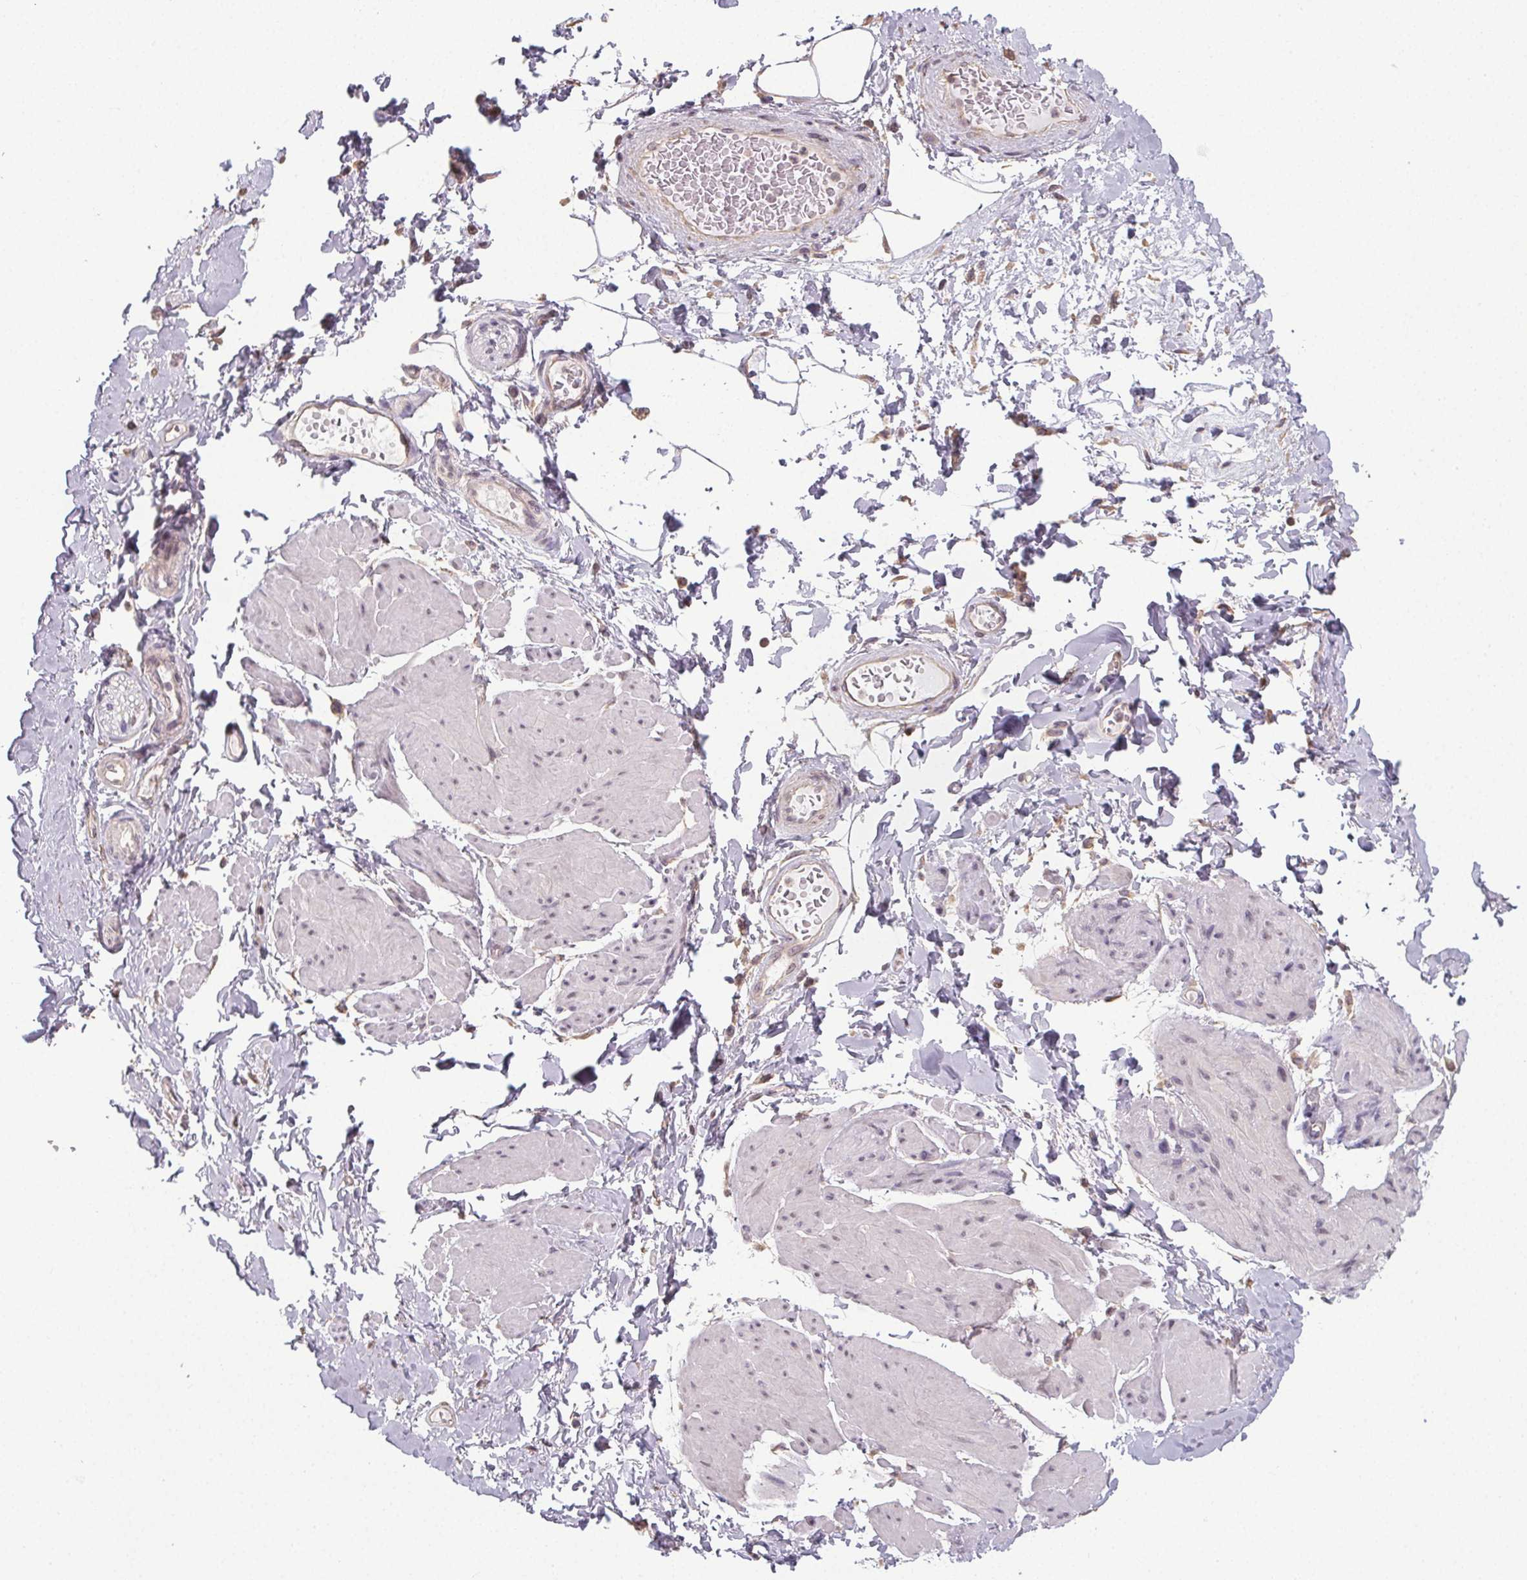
{"staining": {"intensity": "negative", "quantity": "none", "location": "none"}, "tissue": "adipose tissue", "cell_type": "Adipocytes", "image_type": "normal", "snomed": [{"axis": "morphology", "description": "Normal tissue, NOS"}, {"axis": "topography", "description": "Urinary bladder"}, {"axis": "topography", "description": "Peripheral nerve tissue"}], "caption": "Immunohistochemical staining of unremarkable adipose tissue exhibits no significant expression in adipocytes.", "gene": "SLC26A2", "patient": {"sex": "female", "age": 60}}